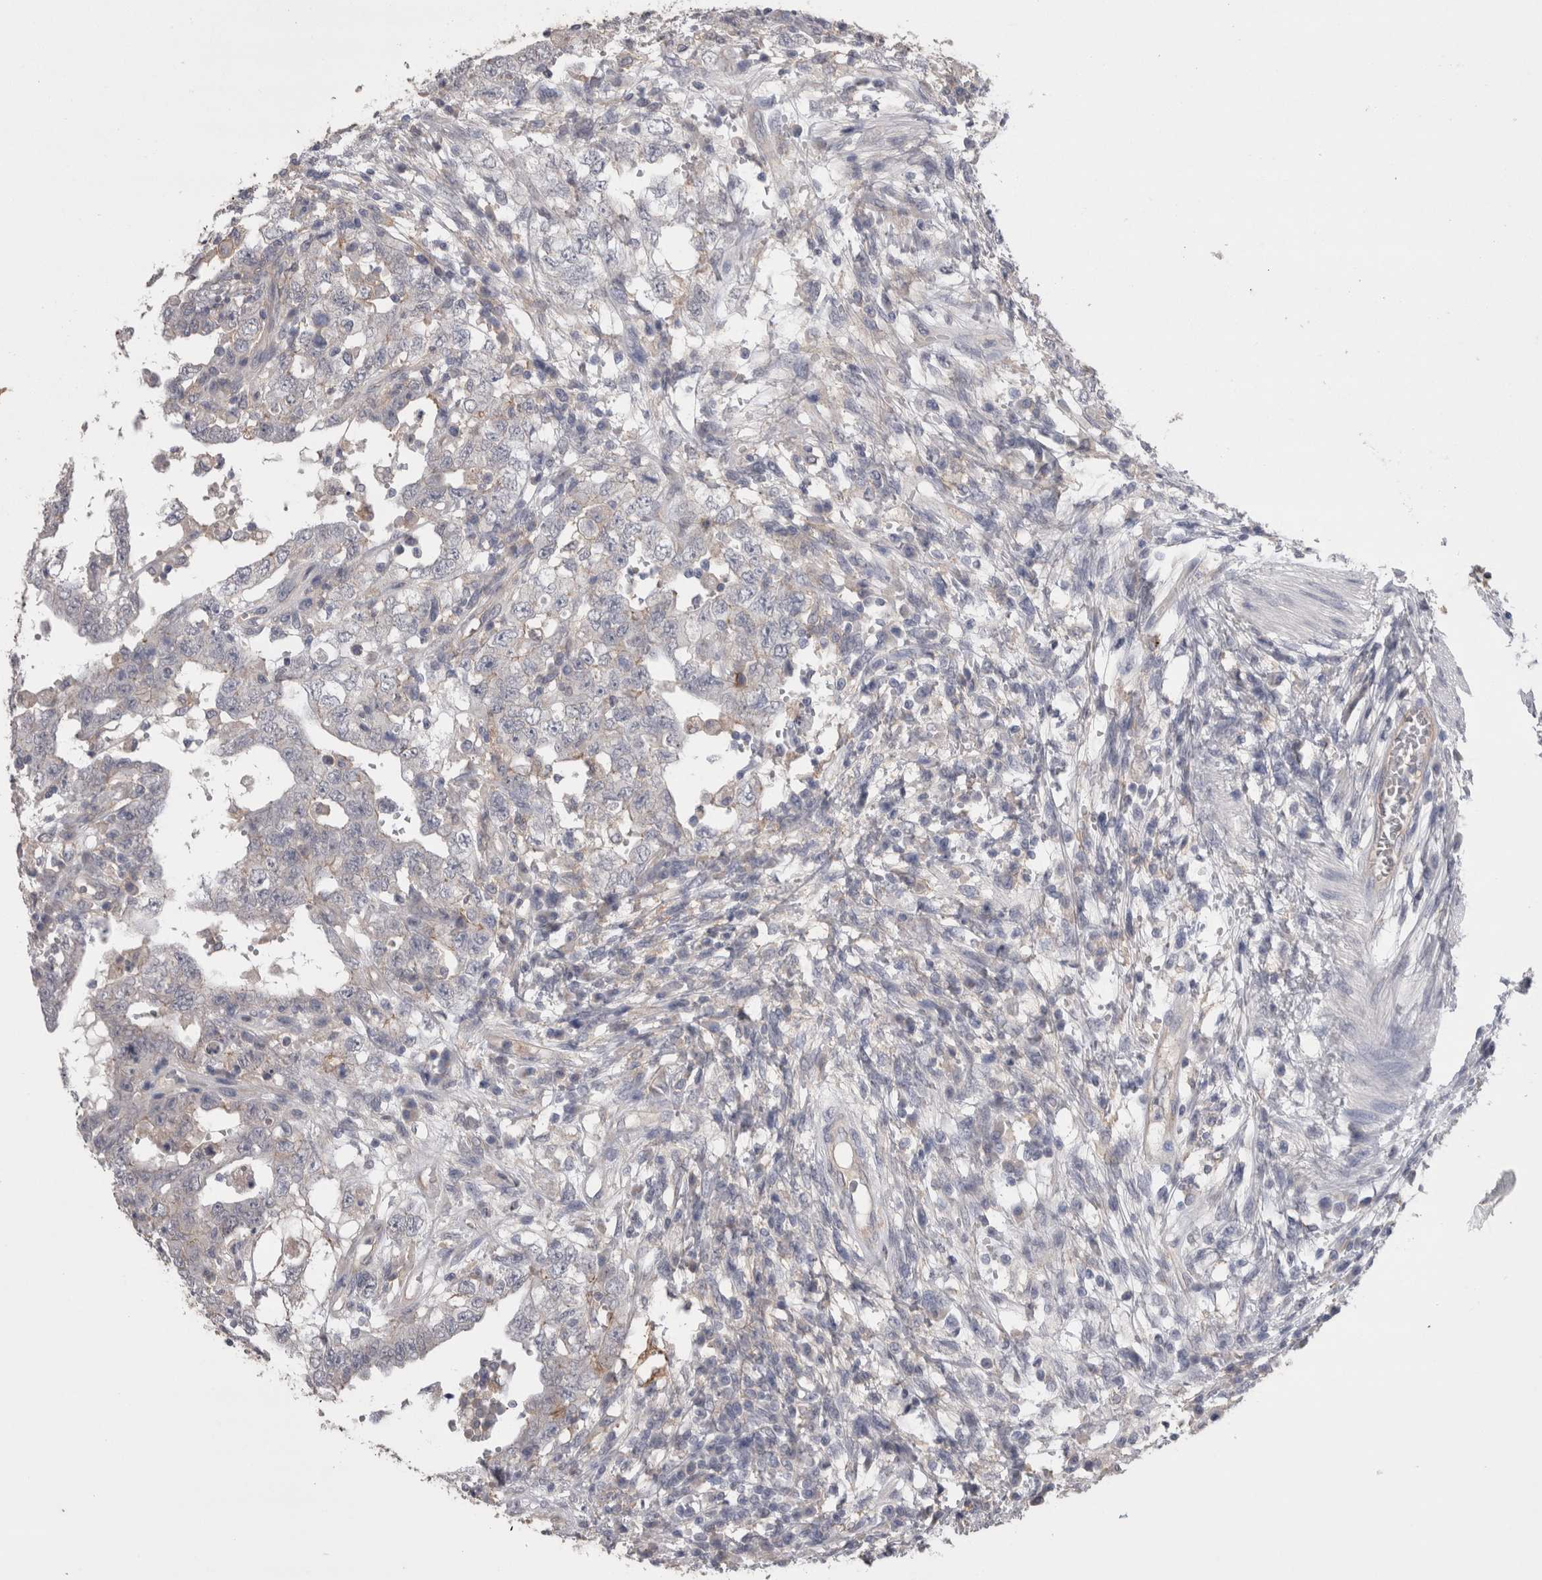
{"staining": {"intensity": "negative", "quantity": "none", "location": "none"}, "tissue": "testis cancer", "cell_type": "Tumor cells", "image_type": "cancer", "snomed": [{"axis": "morphology", "description": "Carcinoma, Embryonal, NOS"}, {"axis": "topography", "description": "Testis"}], "caption": "Histopathology image shows no significant protein positivity in tumor cells of embryonal carcinoma (testis).", "gene": "NECTIN2", "patient": {"sex": "male", "age": 26}}